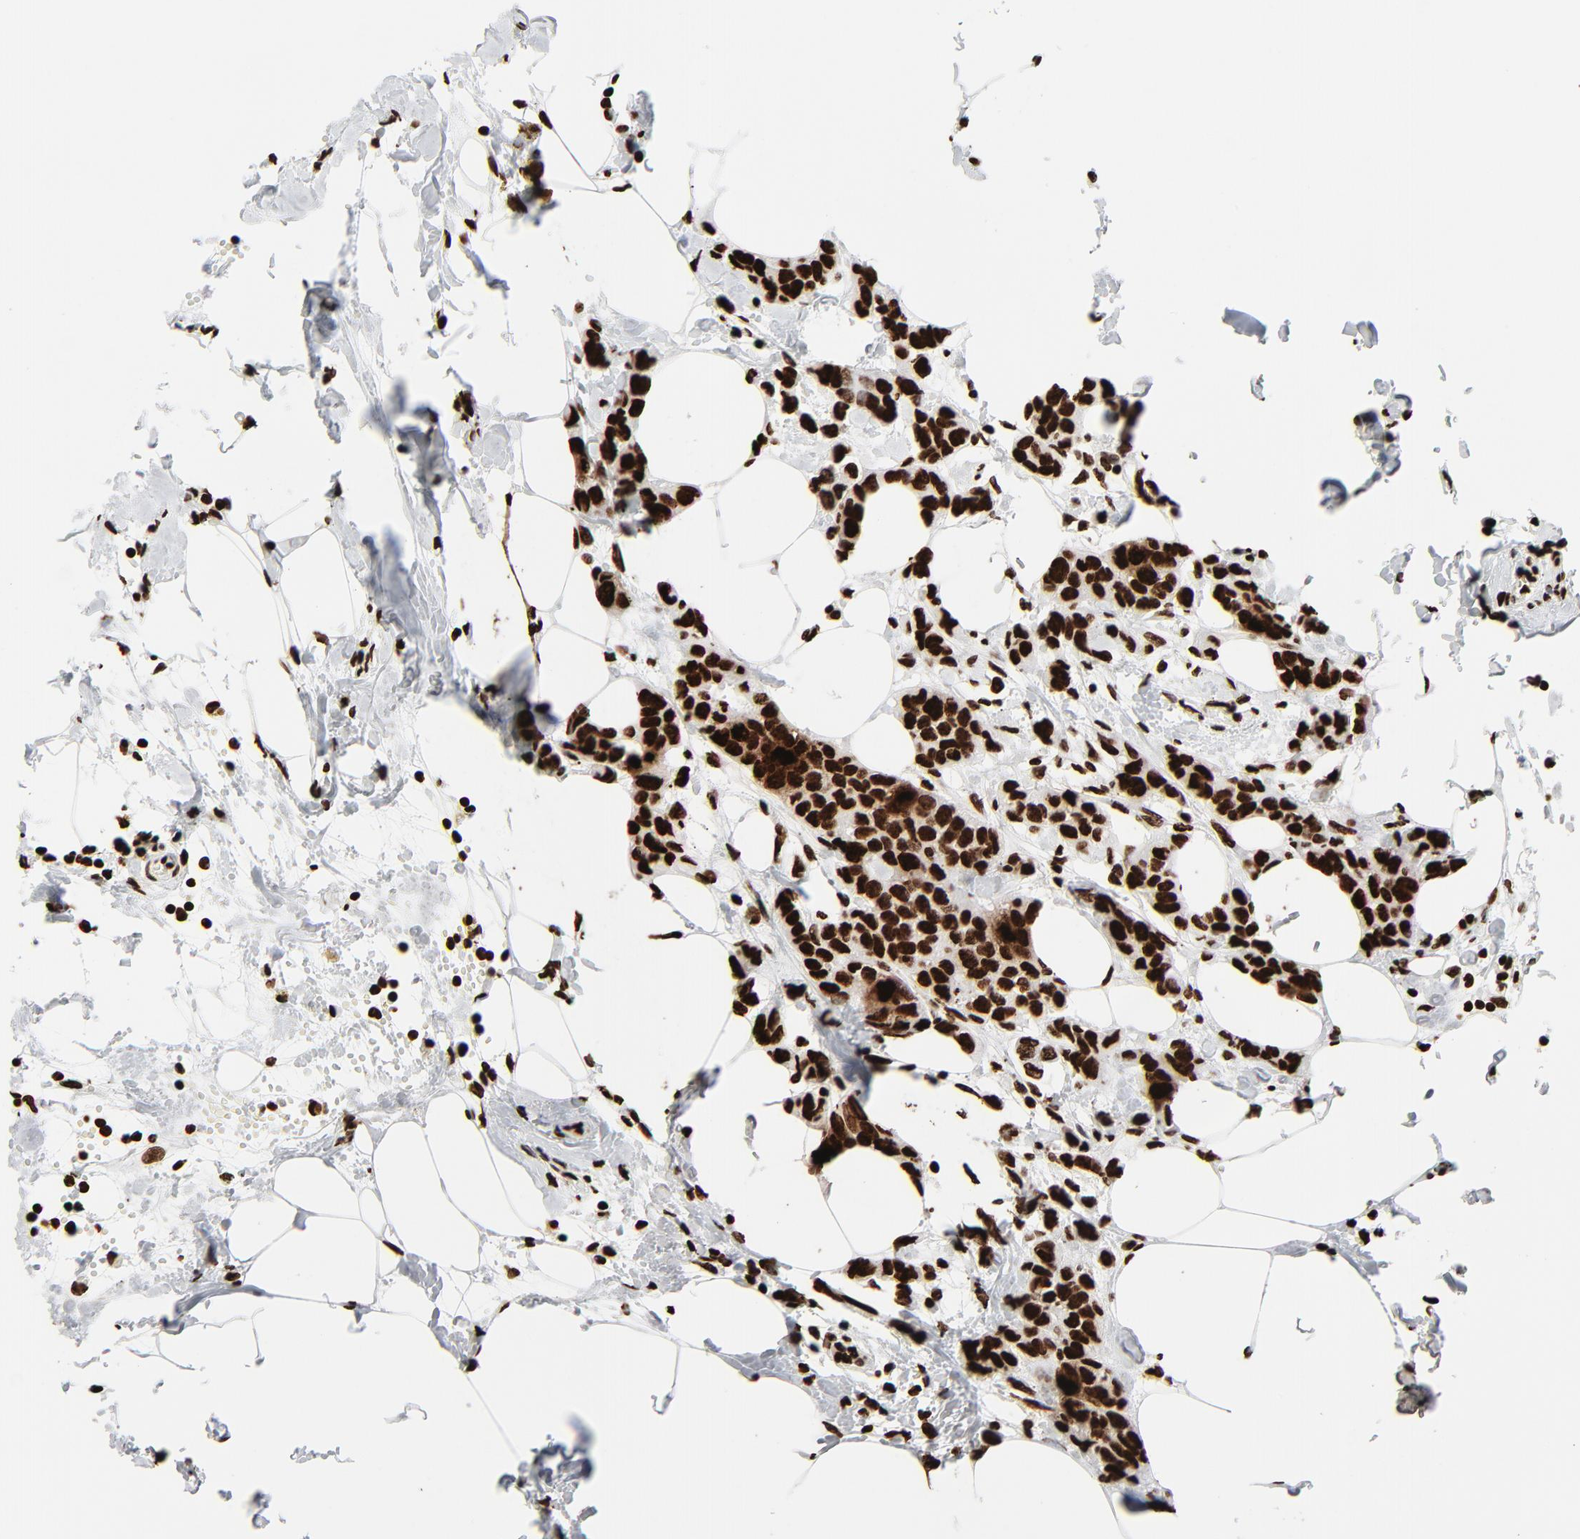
{"staining": {"intensity": "strong", "quantity": ">75%", "location": "nuclear"}, "tissue": "breast cancer", "cell_type": "Tumor cells", "image_type": "cancer", "snomed": [{"axis": "morphology", "description": "Normal tissue, NOS"}, {"axis": "morphology", "description": "Duct carcinoma"}, {"axis": "topography", "description": "Breast"}], "caption": "Intraductal carcinoma (breast) stained with DAB immunohistochemistry shows high levels of strong nuclear expression in approximately >75% of tumor cells.", "gene": "H3-4", "patient": {"sex": "female", "age": 50}}